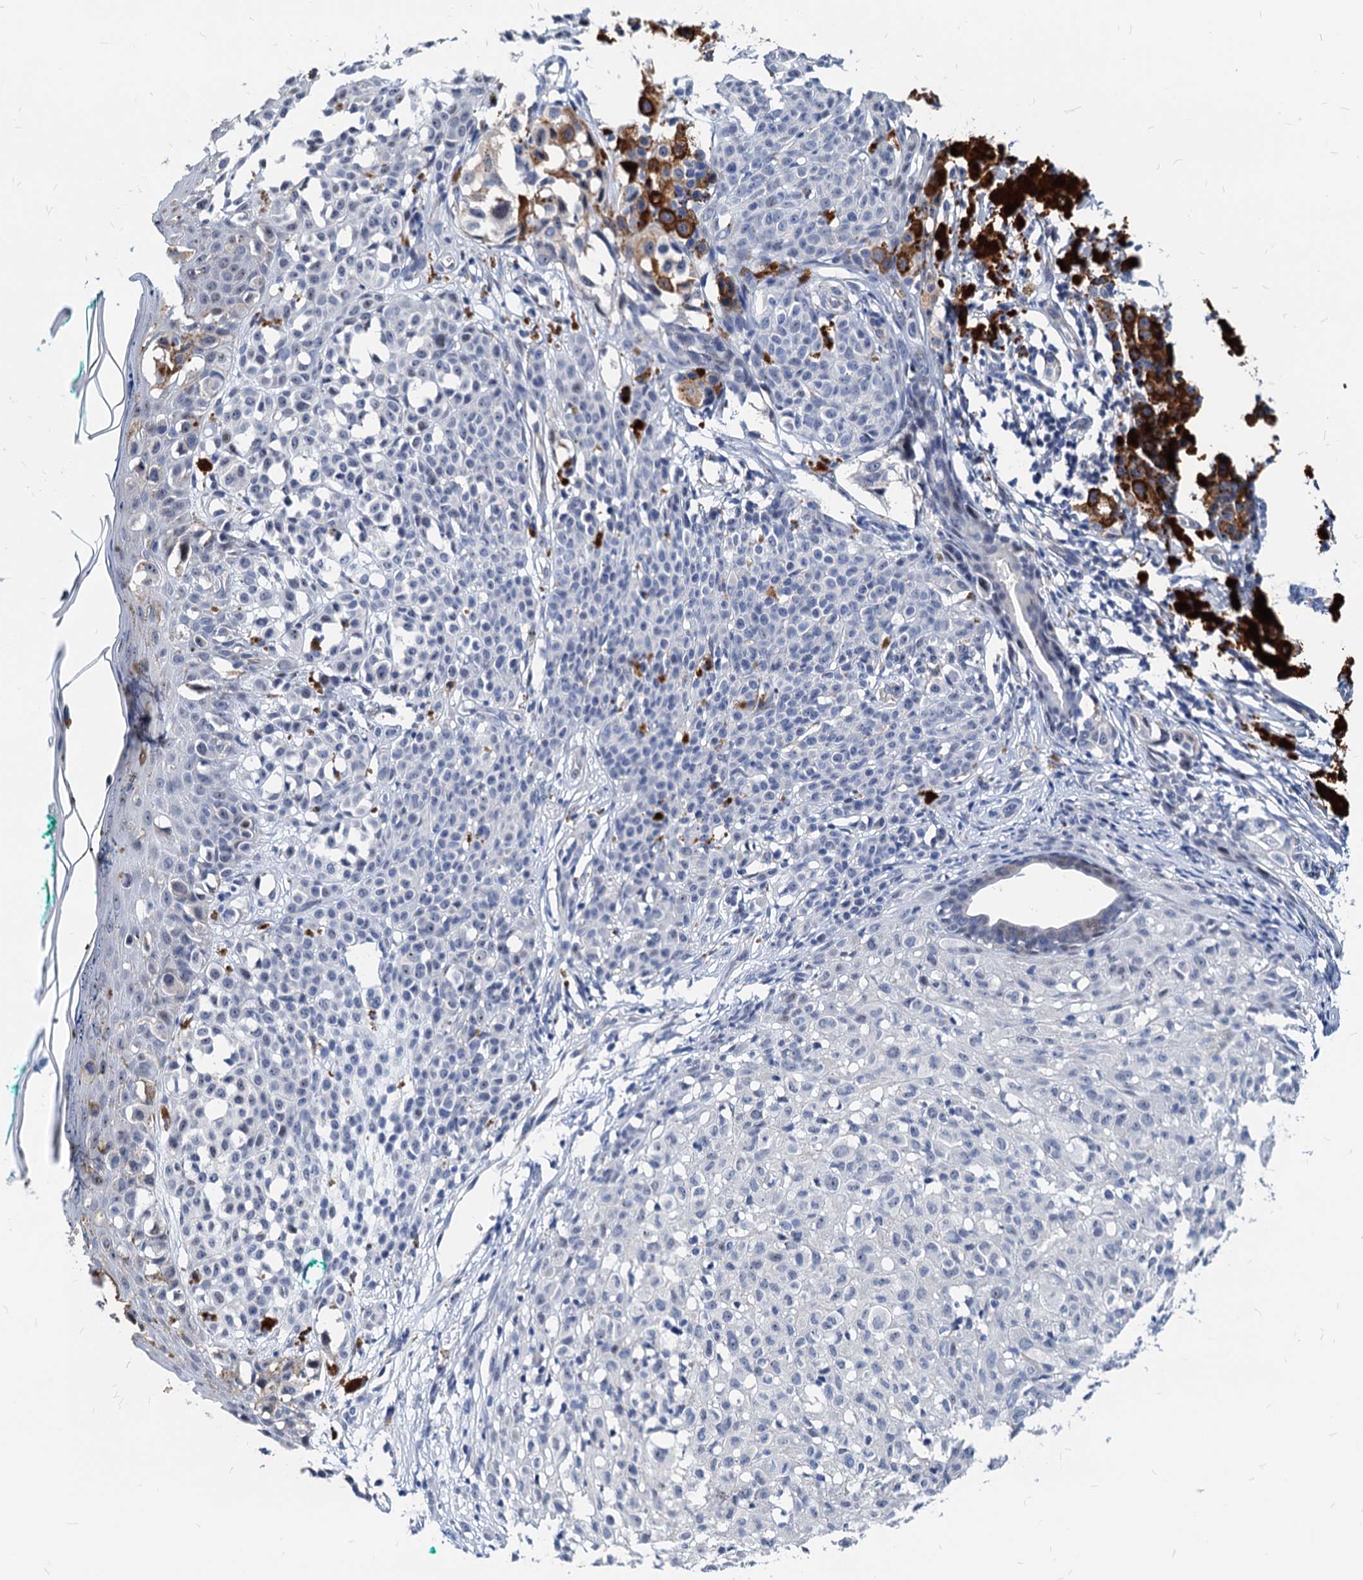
{"staining": {"intensity": "negative", "quantity": "none", "location": "none"}, "tissue": "melanoma", "cell_type": "Tumor cells", "image_type": "cancer", "snomed": [{"axis": "morphology", "description": "Malignant melanoma, NOS"}, {"axis": "topography", "description": "Skin of leg"}], "caption": "IHC of malignant melanoma demonstrates no staining in tumor cells. Nuclei are stained in blue.", "gene": "HSF2", "patient": {"sex": "female", "age": 72}}